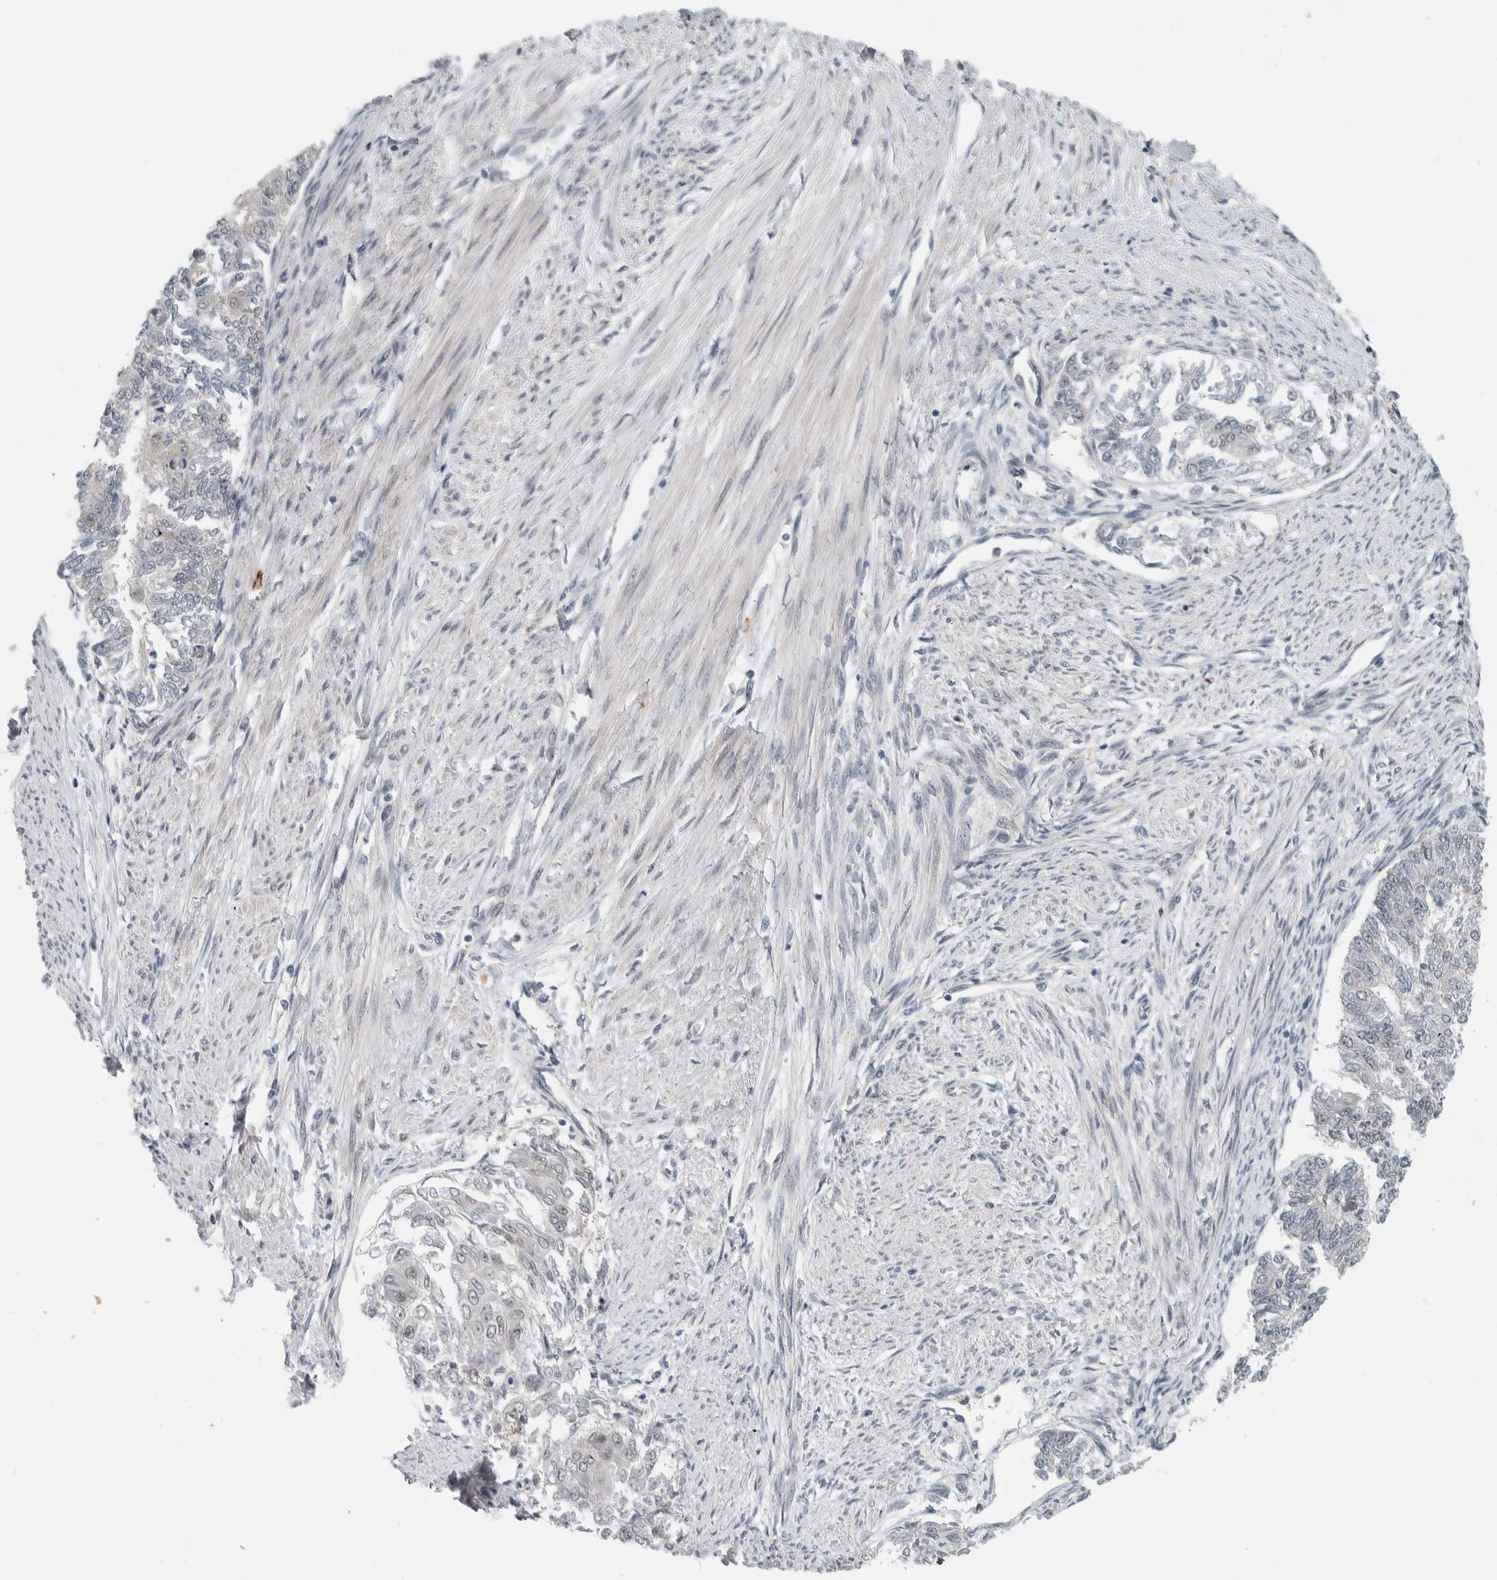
{"staining": {"intensity": "negative", "quantity": "none", "location": "none"}, "tissue": "endometrial cancer", "cell_type": "Tumor cells", "image_type": "cancer", "snomed": [{"axis": "morphology", "description": "Adenocarcinoma, NOS"}, {"axis": "topography", "description": "Endometrium"}], "caption": "Immunohistochemistry (IHC) photomicrograph of endometrial adenocarcinoma stained for a protein (brown), which exhibits no staining in tumor cells. The staining is performed using DAB (3,3'-diaminobenzidine) brown chromogen with nuclei counter-stained in using hematoxylin.", "gene": "CCDC43", "patient": {"sex": "female", "age": 32}}